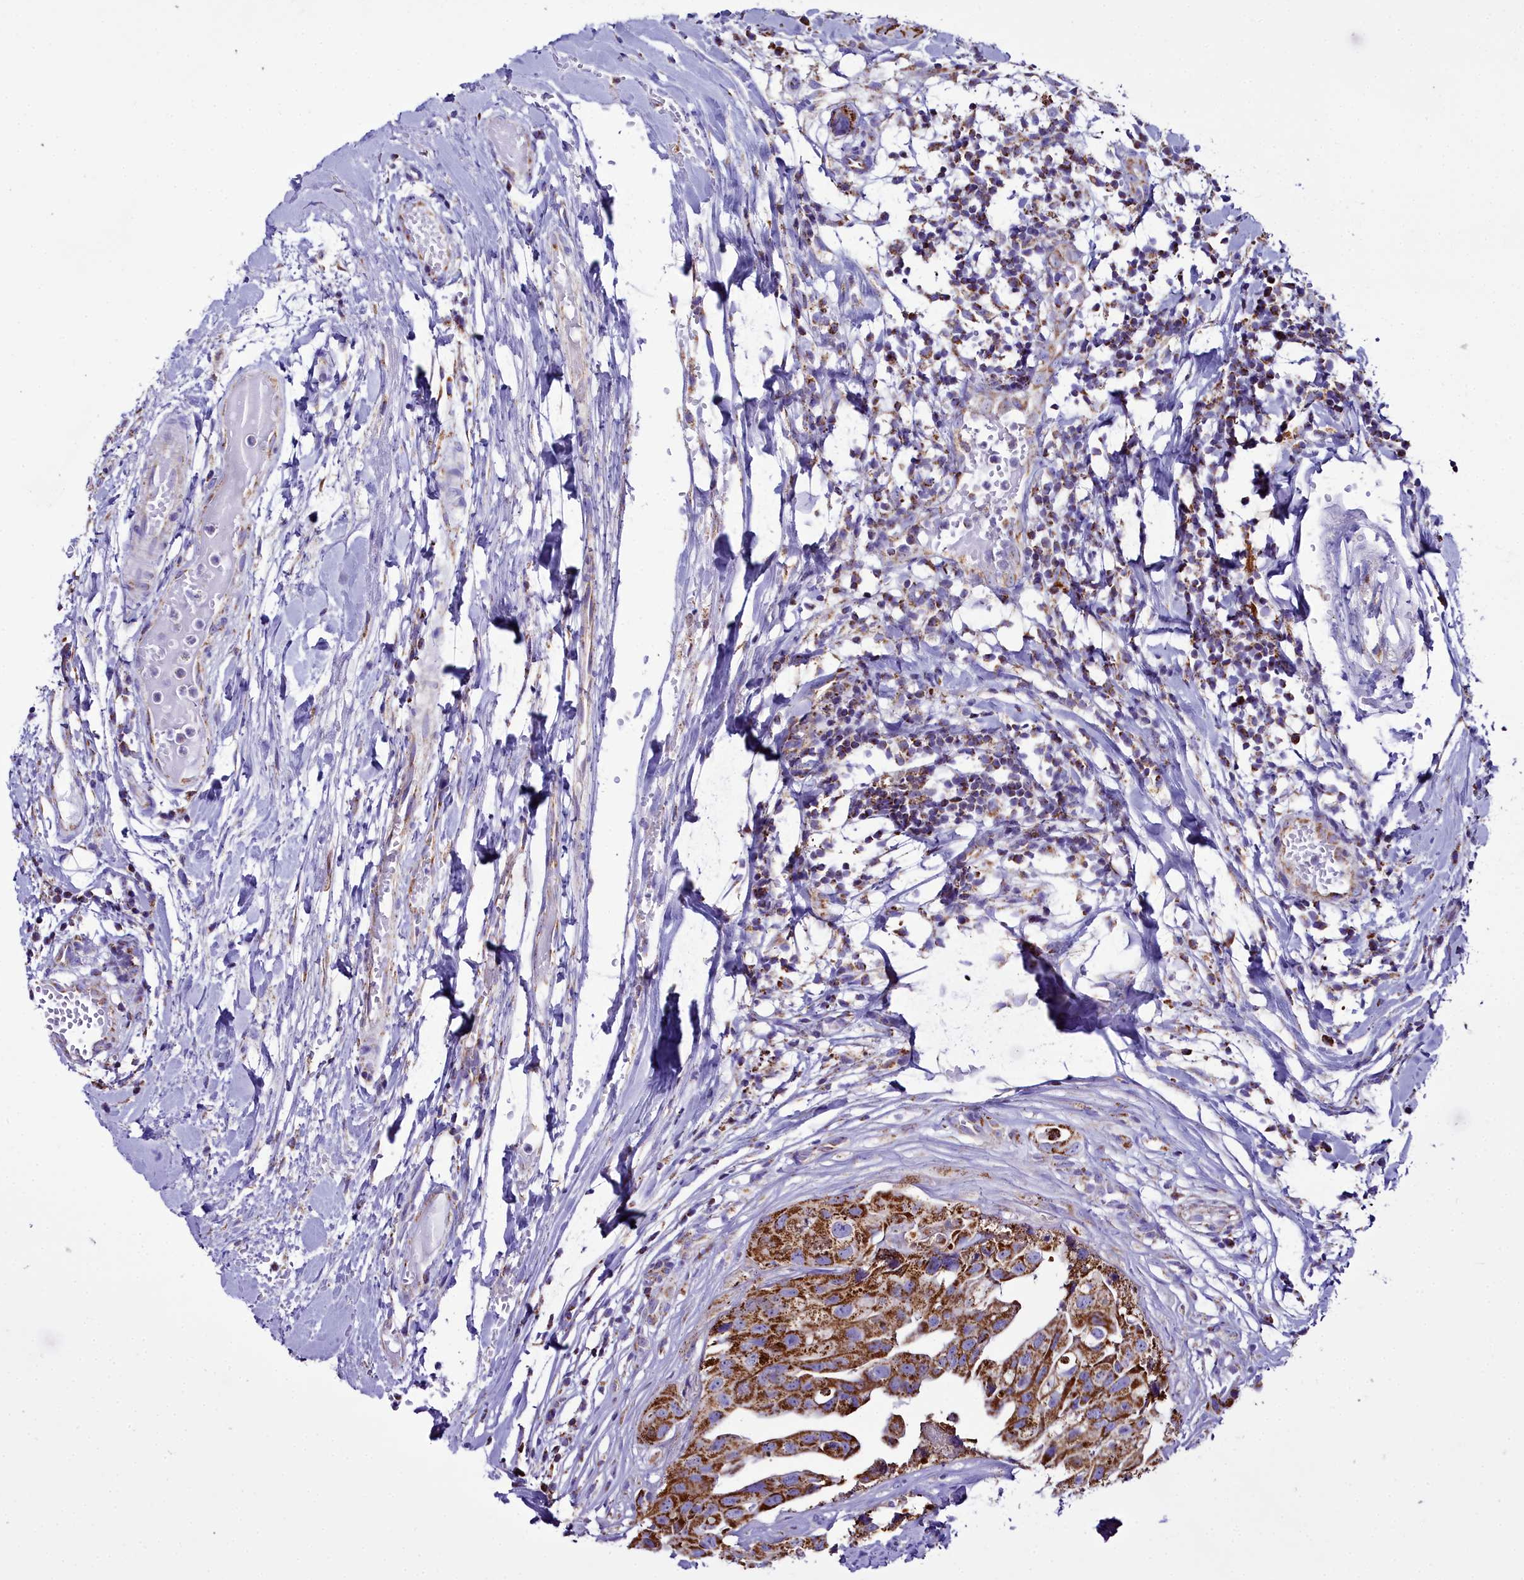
{"staining": {"intensity": "strong", "quantity": ">75%", "location": "cytoplasmic/membranous"}, "tissue": "head and neck cancer", "cell_type": "Tumor cells", "image_type": "cancer", "snomed": [{"axis": "morphology", "description": "Adenocarcinoma, NOS"}, {"axis": "morphology", "description": "Adenocarcinoma, metastatic, NOS"}, {"axis": "topography", "description": "Head-Neck"}], "caption": "Immunohistochemical staining of head and neck adenocarcinoma displays high levels of strong cytoplasmic/membranous protein positivity in about >75% of tumor cells.", "gene": "WDFY3", "patient": {"sex": "male", "age": 75}}